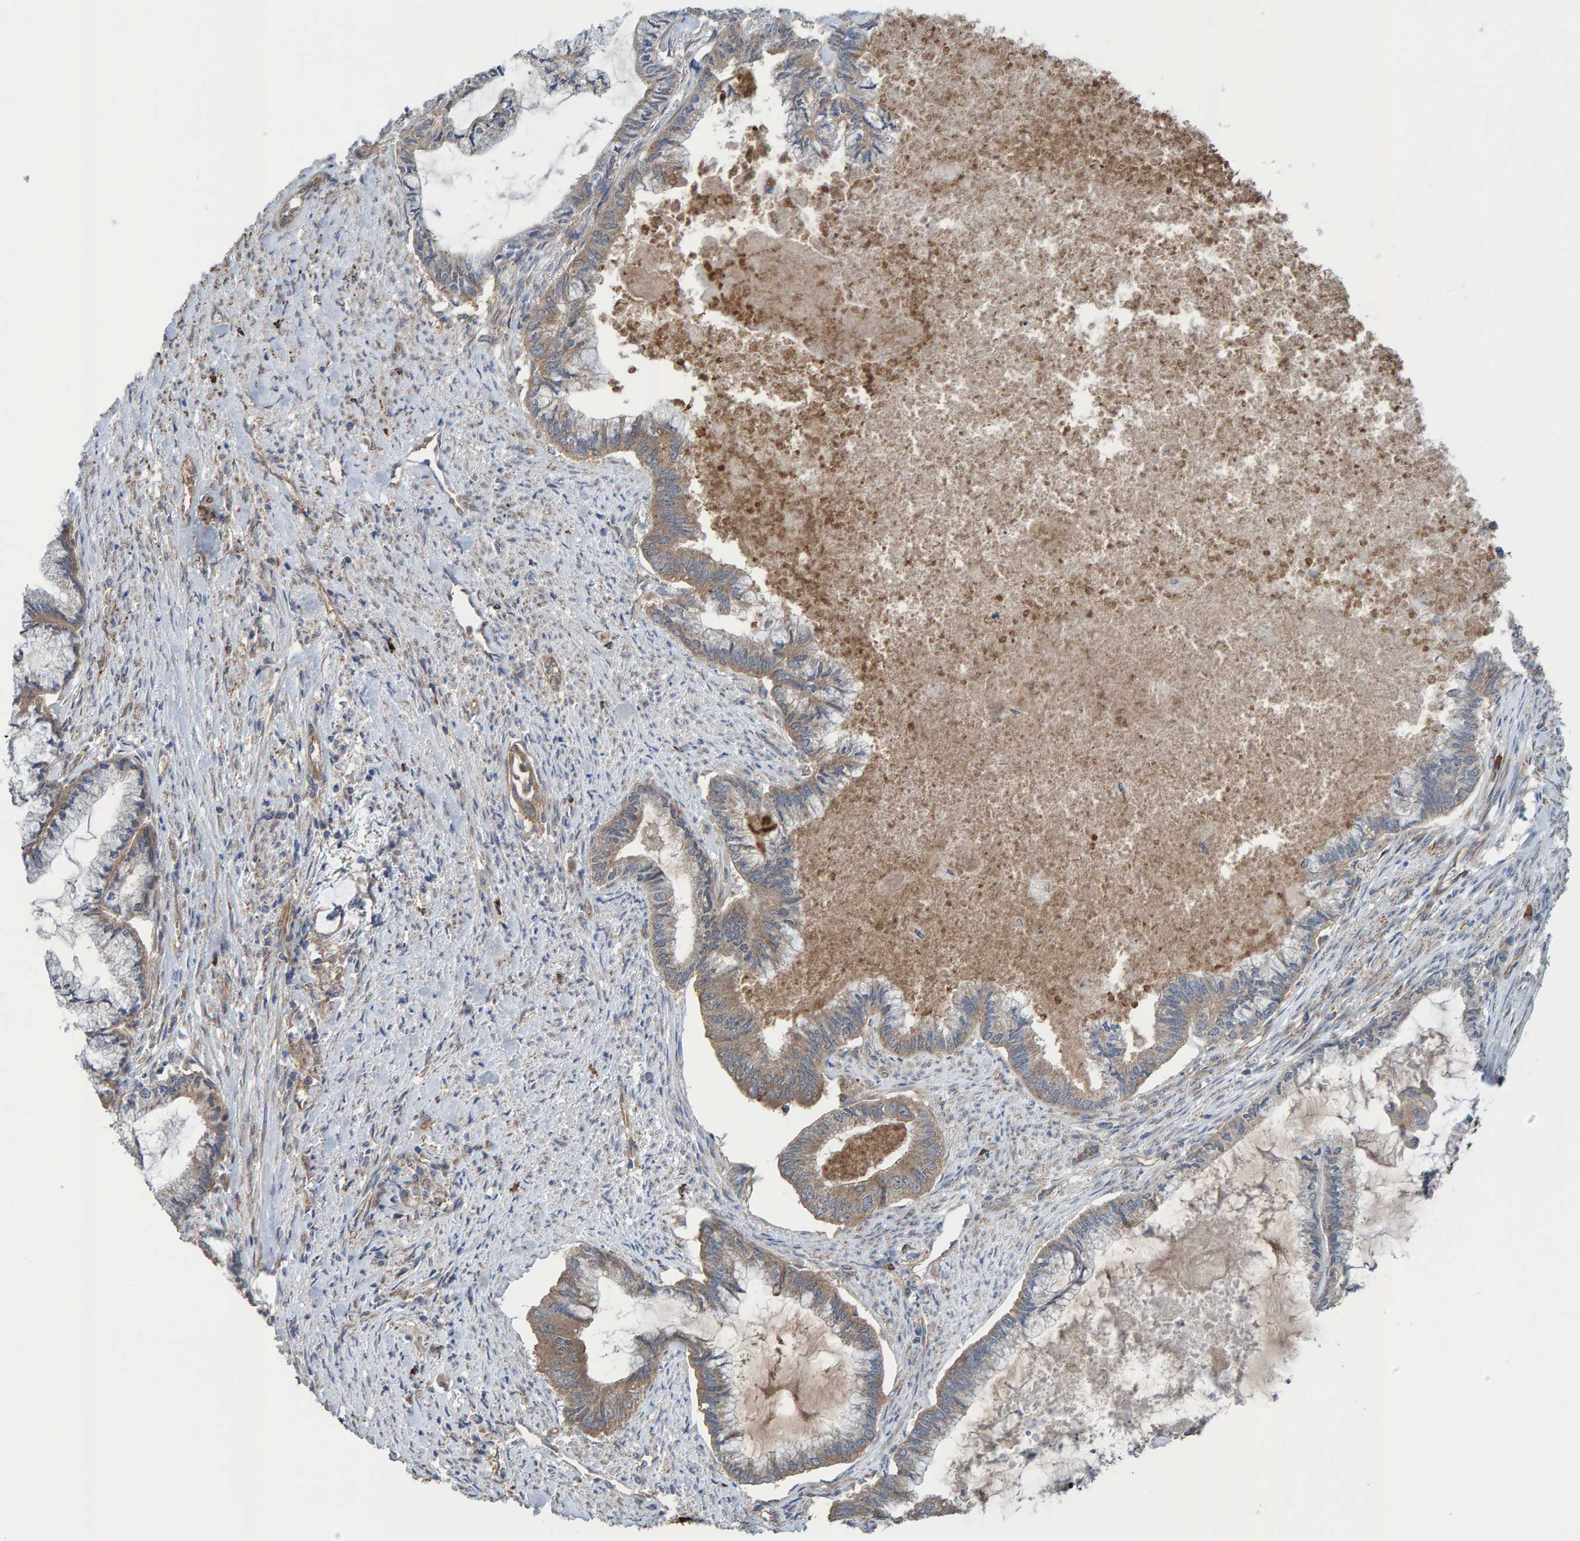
{"staining": {"intensity": "moderate", "quantity": ">75%", "location": "cytoplasmic/membranous"}, "tissue": "endometrial cancer", "cell_type": "Tumor cells", "image_type": "cancer", "snomed": [{"axis": "morphology", "description": "Adenocarcinoma, NOS"}, {"axis": "topography", "description": "Endometrium"}], "caption": "Immunohistochemistry (IHC) of human adenocarcinoma (endometrial) shows medium levels of moderate cytoplasmic/membranous expression in about >75% of tumor cells.", "gene": "LRSAM1", "patient": {"sex": "female", "age": 86}}